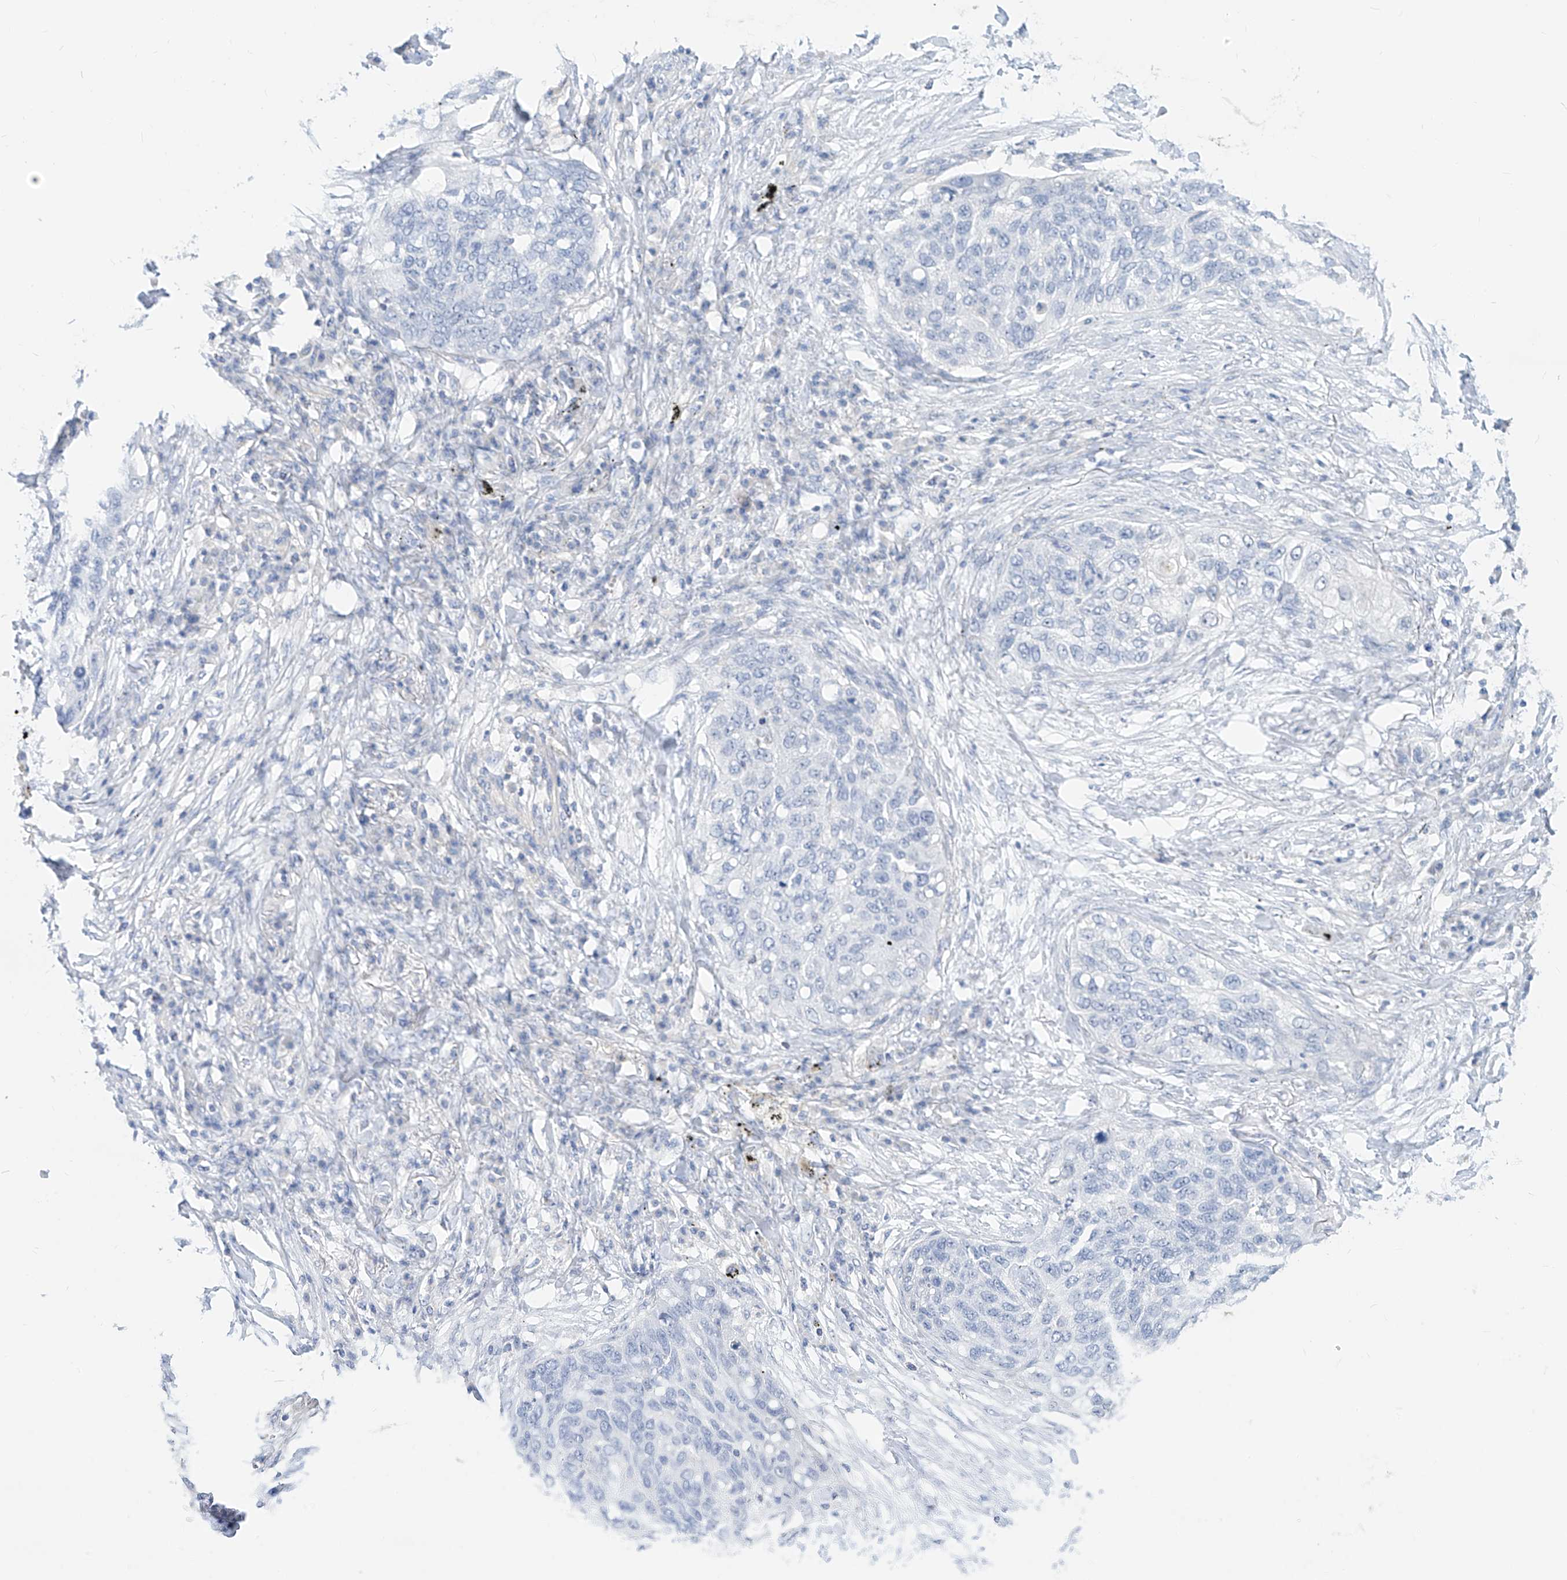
{"staining": {"intensity": "negative", "quantity": "none", "location": "none"}, "tissue": "lung cancer", "cell_type": "Tumor cells", "image_type": "cancer", "snomed": [{"axis": "morphology", "description": "Squamous cell carcinoma, NOS"}, {"axis": "topography", "description": "Lung"}], "caption": "An IHC histopathology image of squamous cell carcinoma (lung) is shown. There is no staining in tumor cells of squamous cell carcinoma (lung).", "gene": "ZZEF1", "patient": {"sex": "female", "age": 63}}